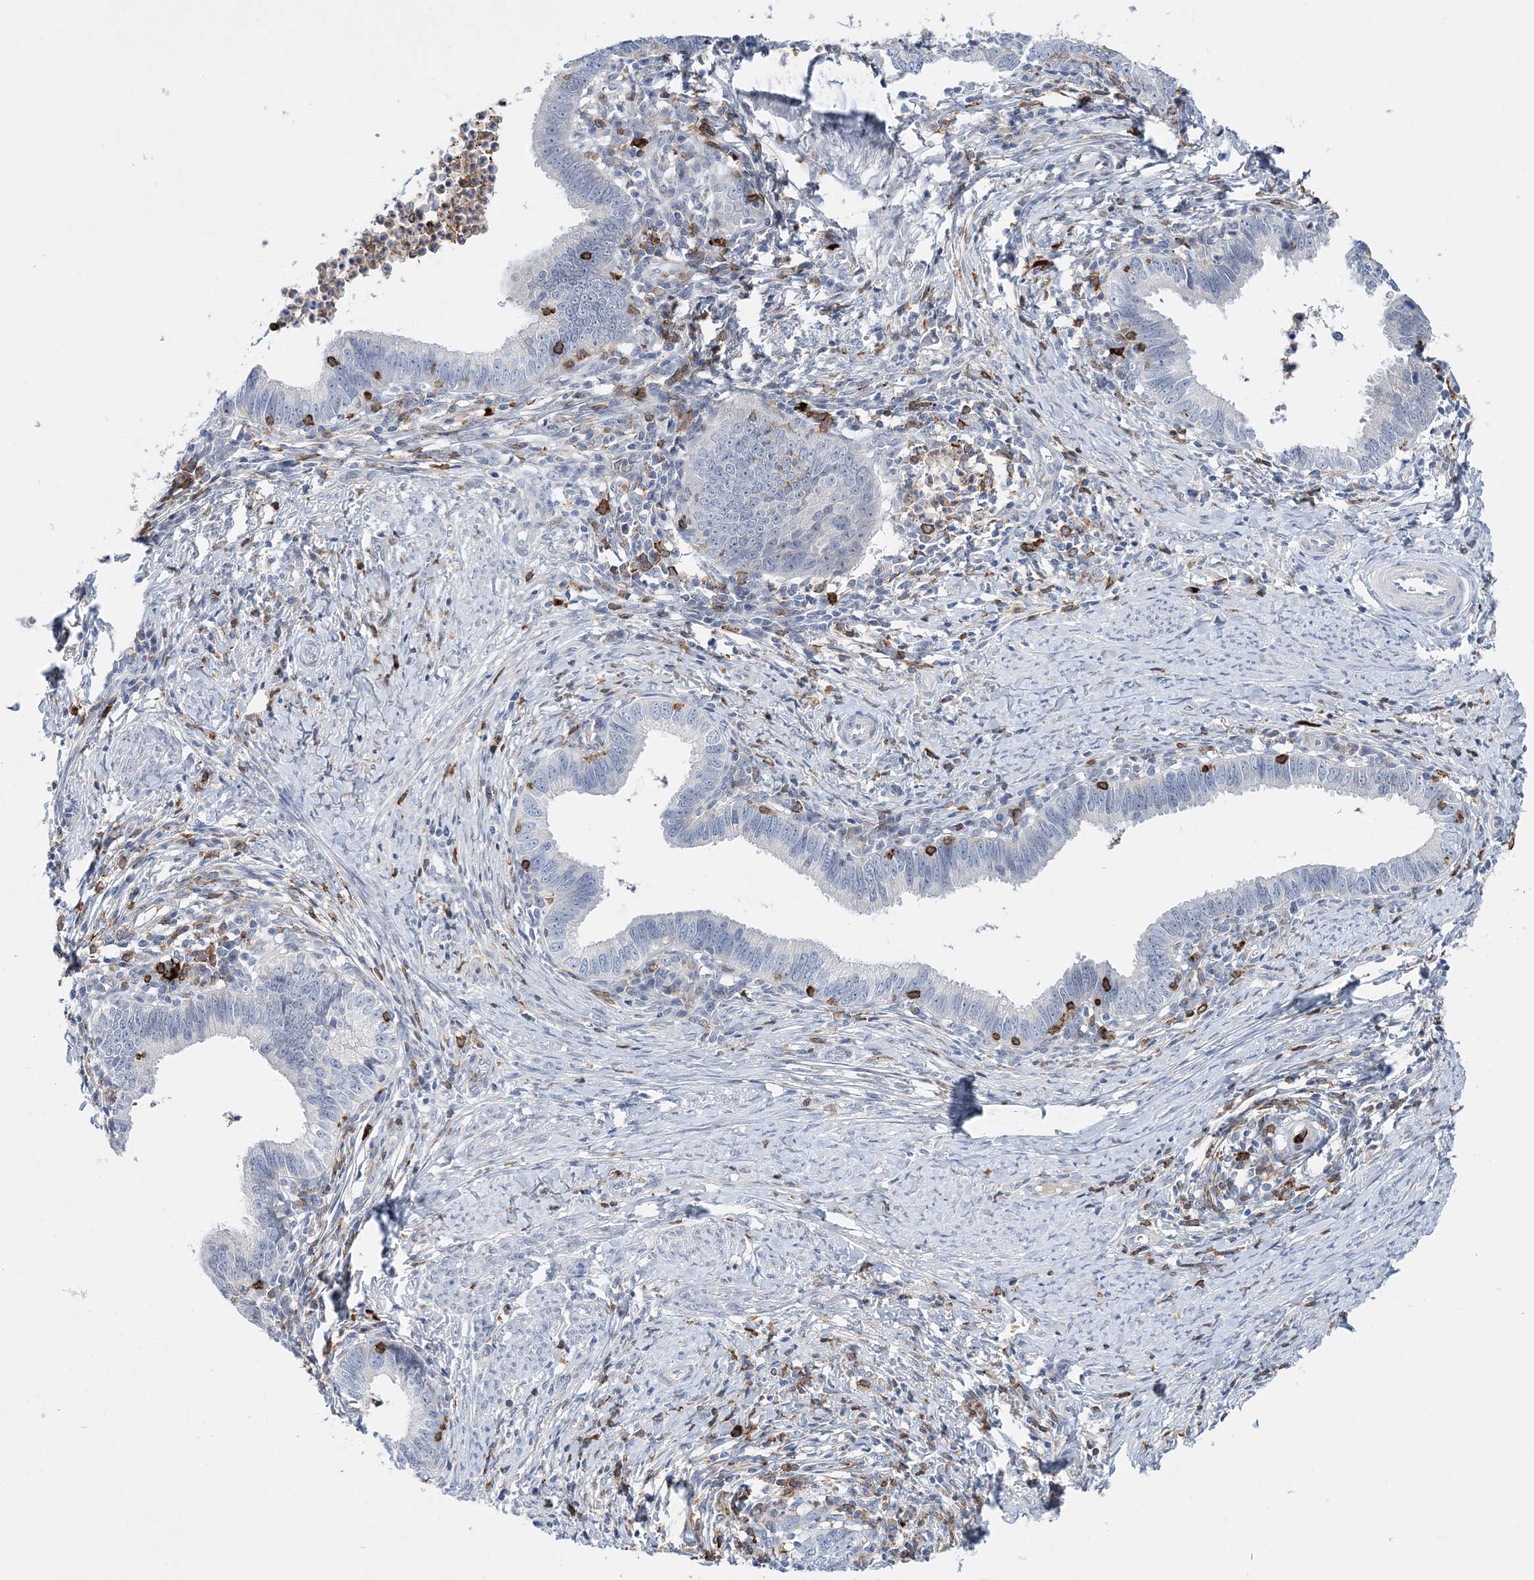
{"staining": {"intensity": "negative", "quantity": "none", "location": "none"}, "tissue": "cervical cancer", "cell_type": "Tumor cells", "image_type": "cancer", "snomed": [{"axis": "morphology", "description": "Adenocarcinoma, NOS"}, {"axis": "topography", "description": "Cervix"}], "caption": "There is no significant positivity in tumor cells of adenocarcinoma (cervical).", "gene": "PRMT9", "patient": {"sex": "female", "age": 36}}